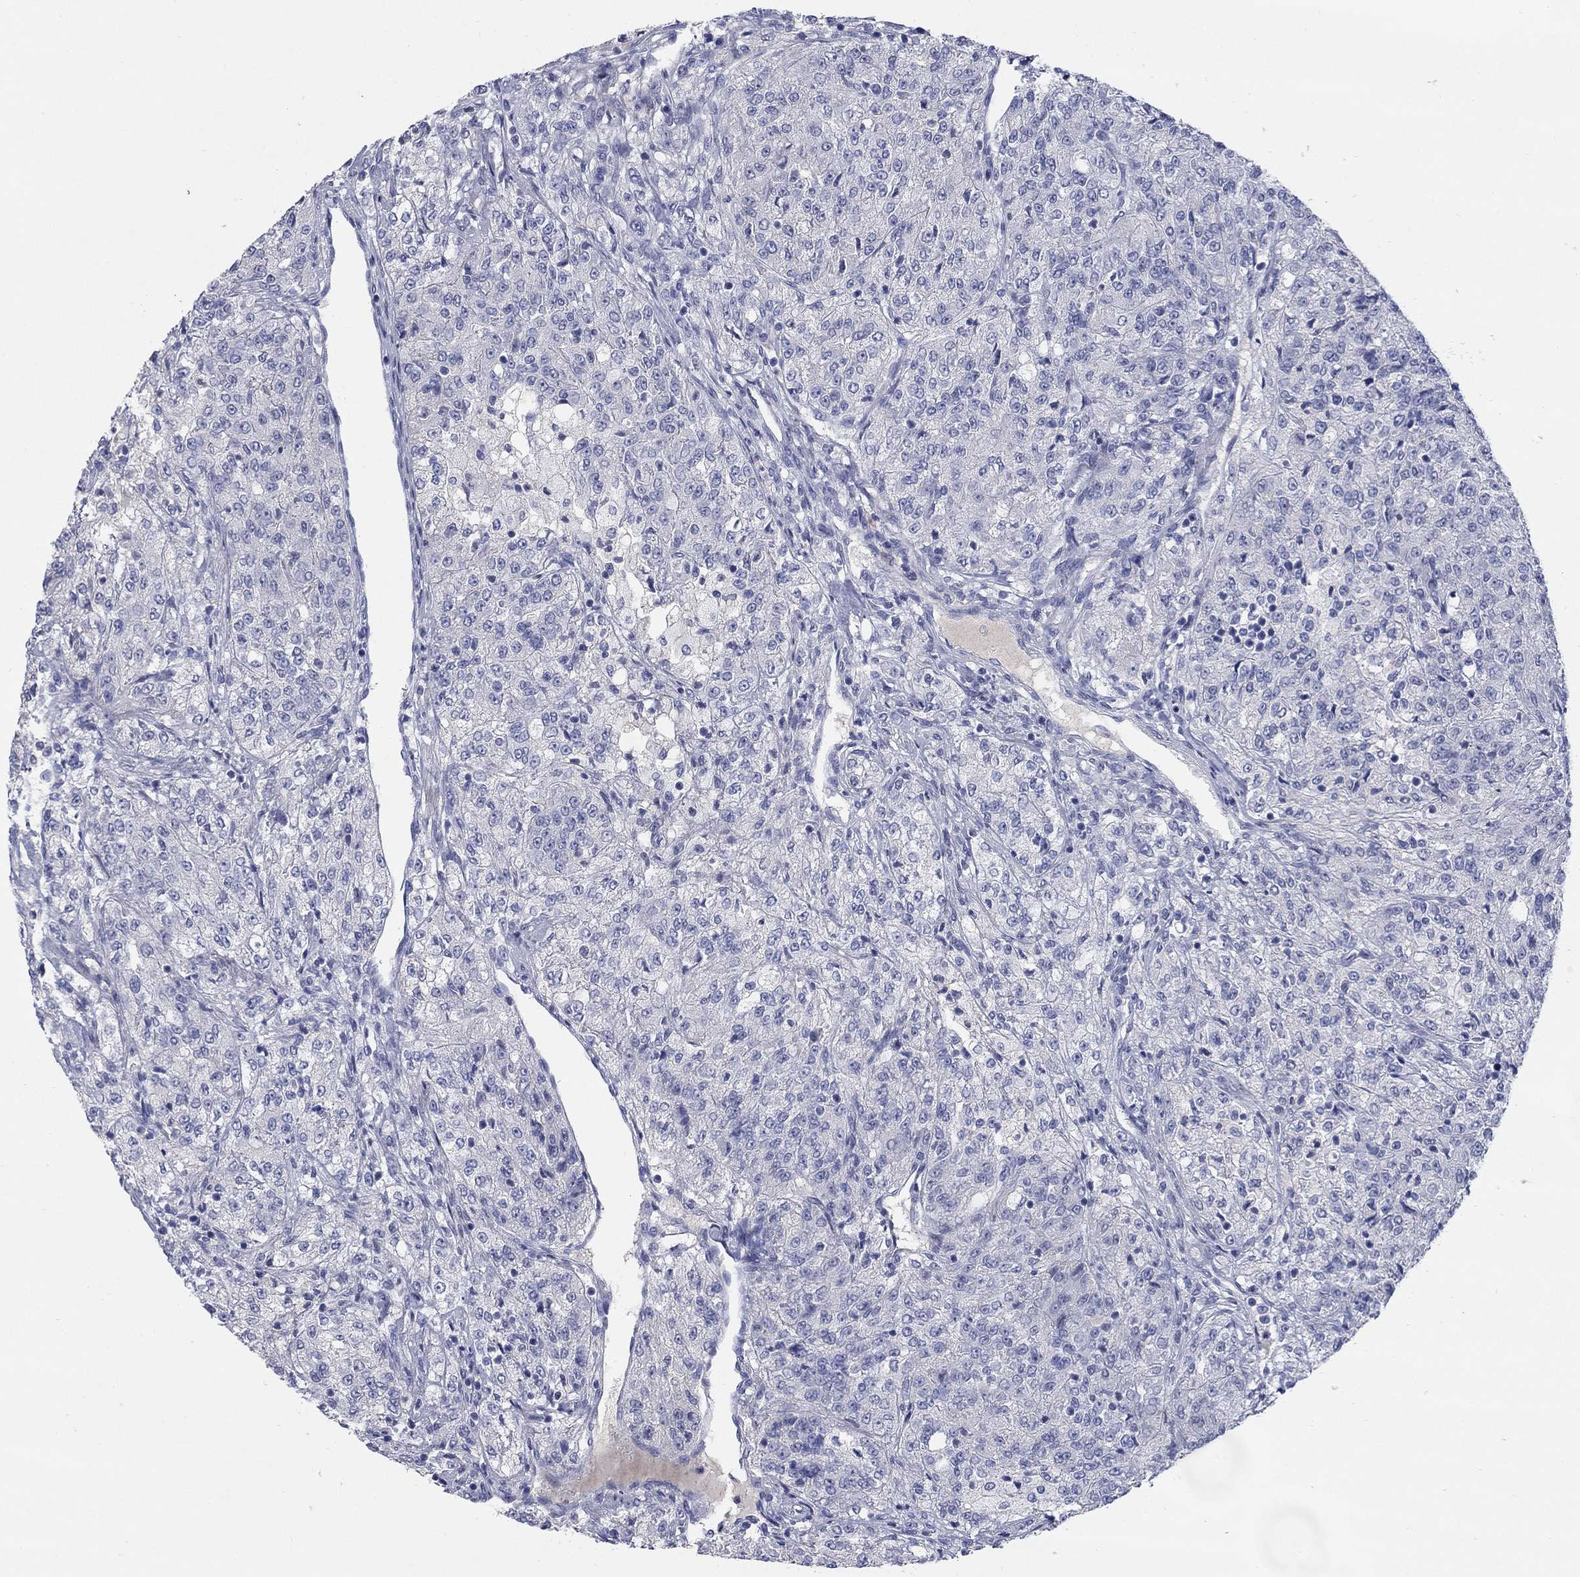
{"staining": {"intensity": "negative", "quantity": "none", "location": "none"}, "tissue": "renal cancer", "cell_type": "Tumor cells", "image_type": "cancer", "snomed": [{"axis": "morphology", "description": "Adenocarcinoma, NOS"}, {"axis": "topography", "description": "Kidney"}], "caption": "High power microscopy micrograph of an IHC photomicrograph of renal cancer (adenocarcinoma), revealing no significant staining in tumor cells.", "gene": "TMEM249", "patient": {"sex": "female", "age": 63}}